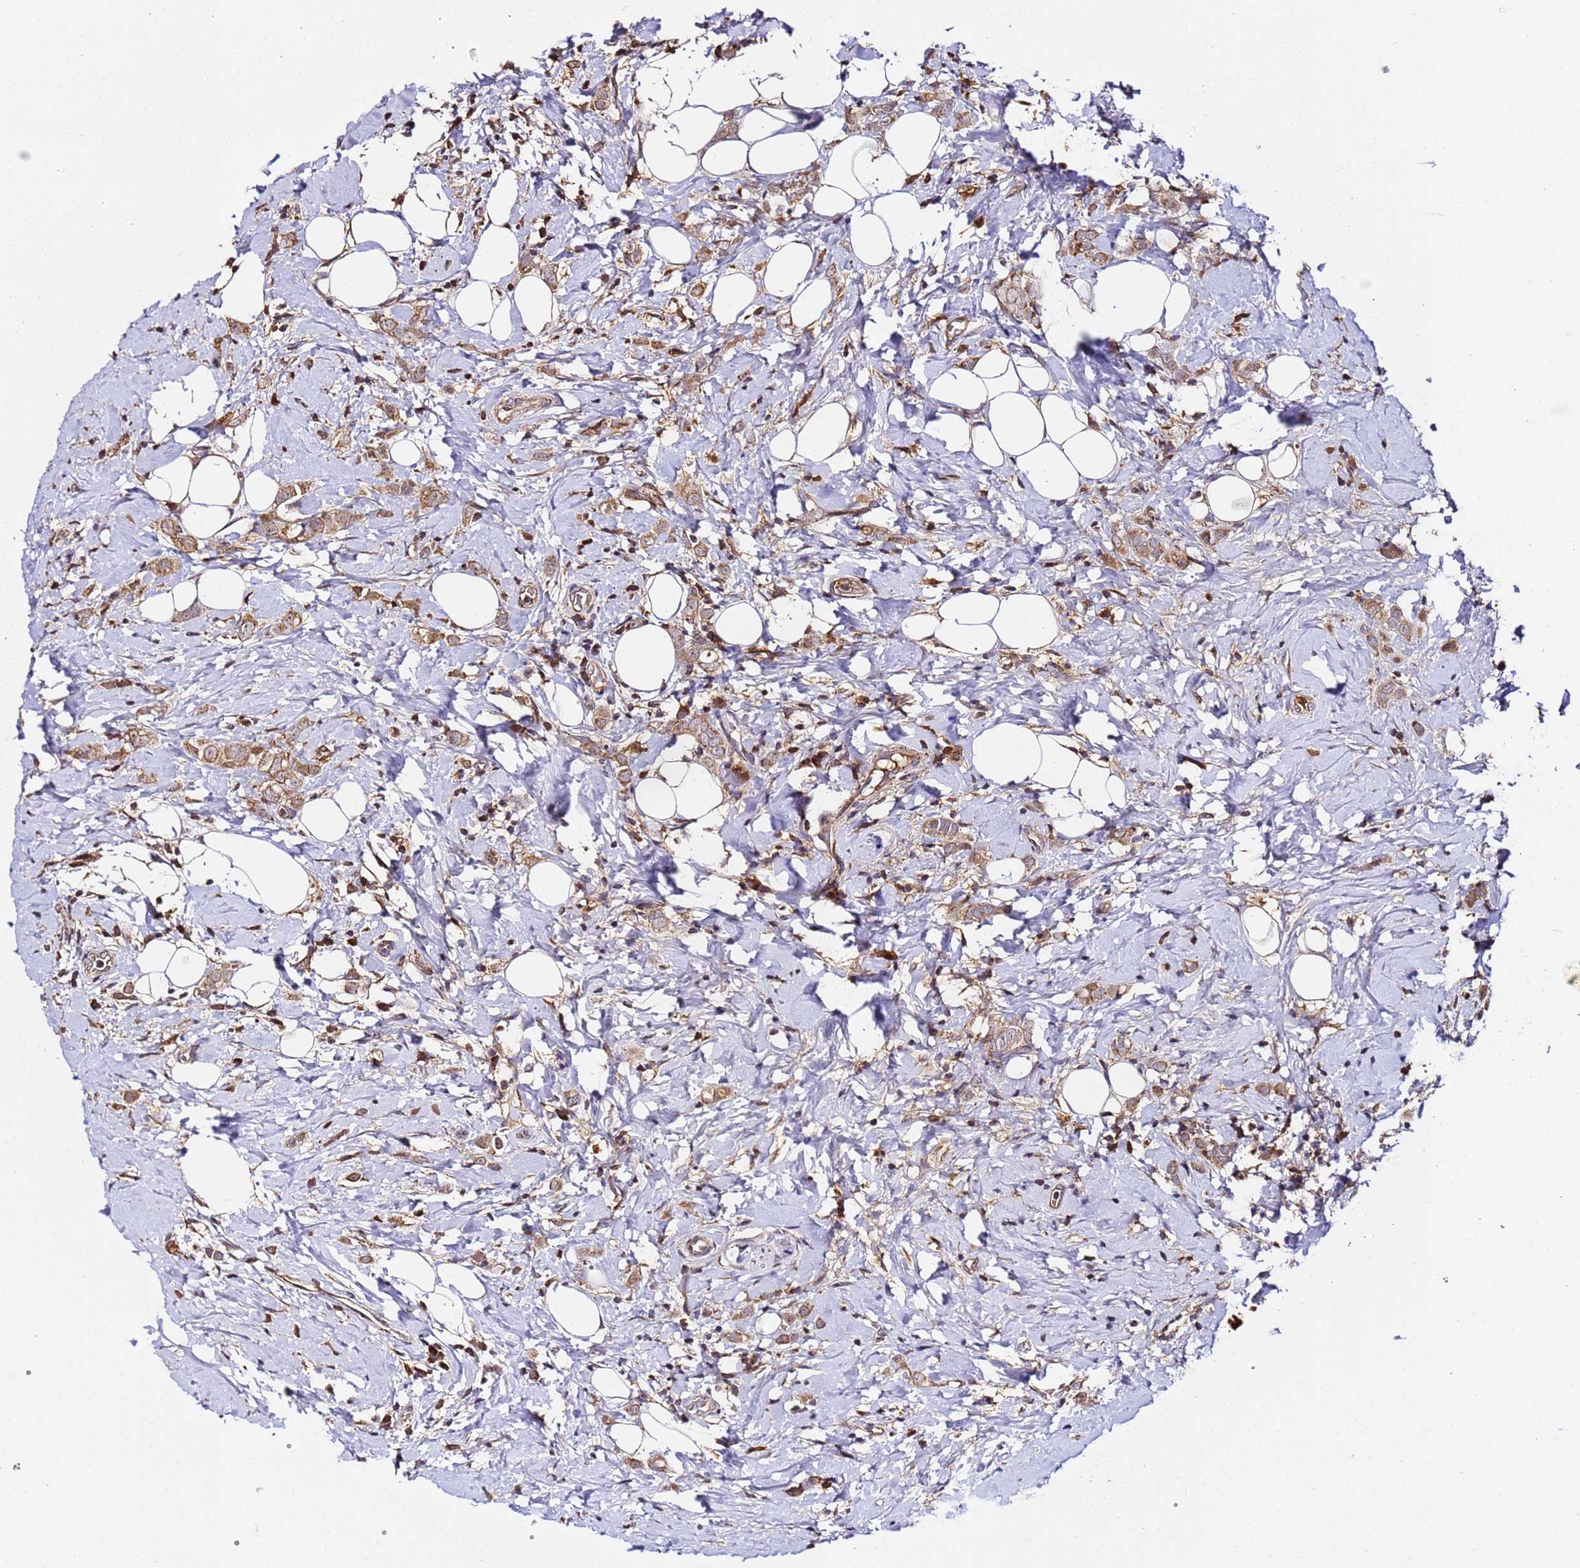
{"staining": {"intensity": "moderate", "quantity": ">75%", "location": "cytoplasmic/membranous"}, "tissue": "breast cancer", "cell_type": "Tumor cells", "image_type": "cancer", "snomed": [{"axis": "morphology", "description": "Lobular carcinoma"}, {"axis": "topography", "description": "Breast"}], "caption": "About >75% of tumor cells in human lobular carcinoma (breast) display moderate cytoplasmic/membranous protein expression as visualized by brown immunohistochemical staining.", "gene": "WNK4", "patient": {"sex": "female", "age": 47}}